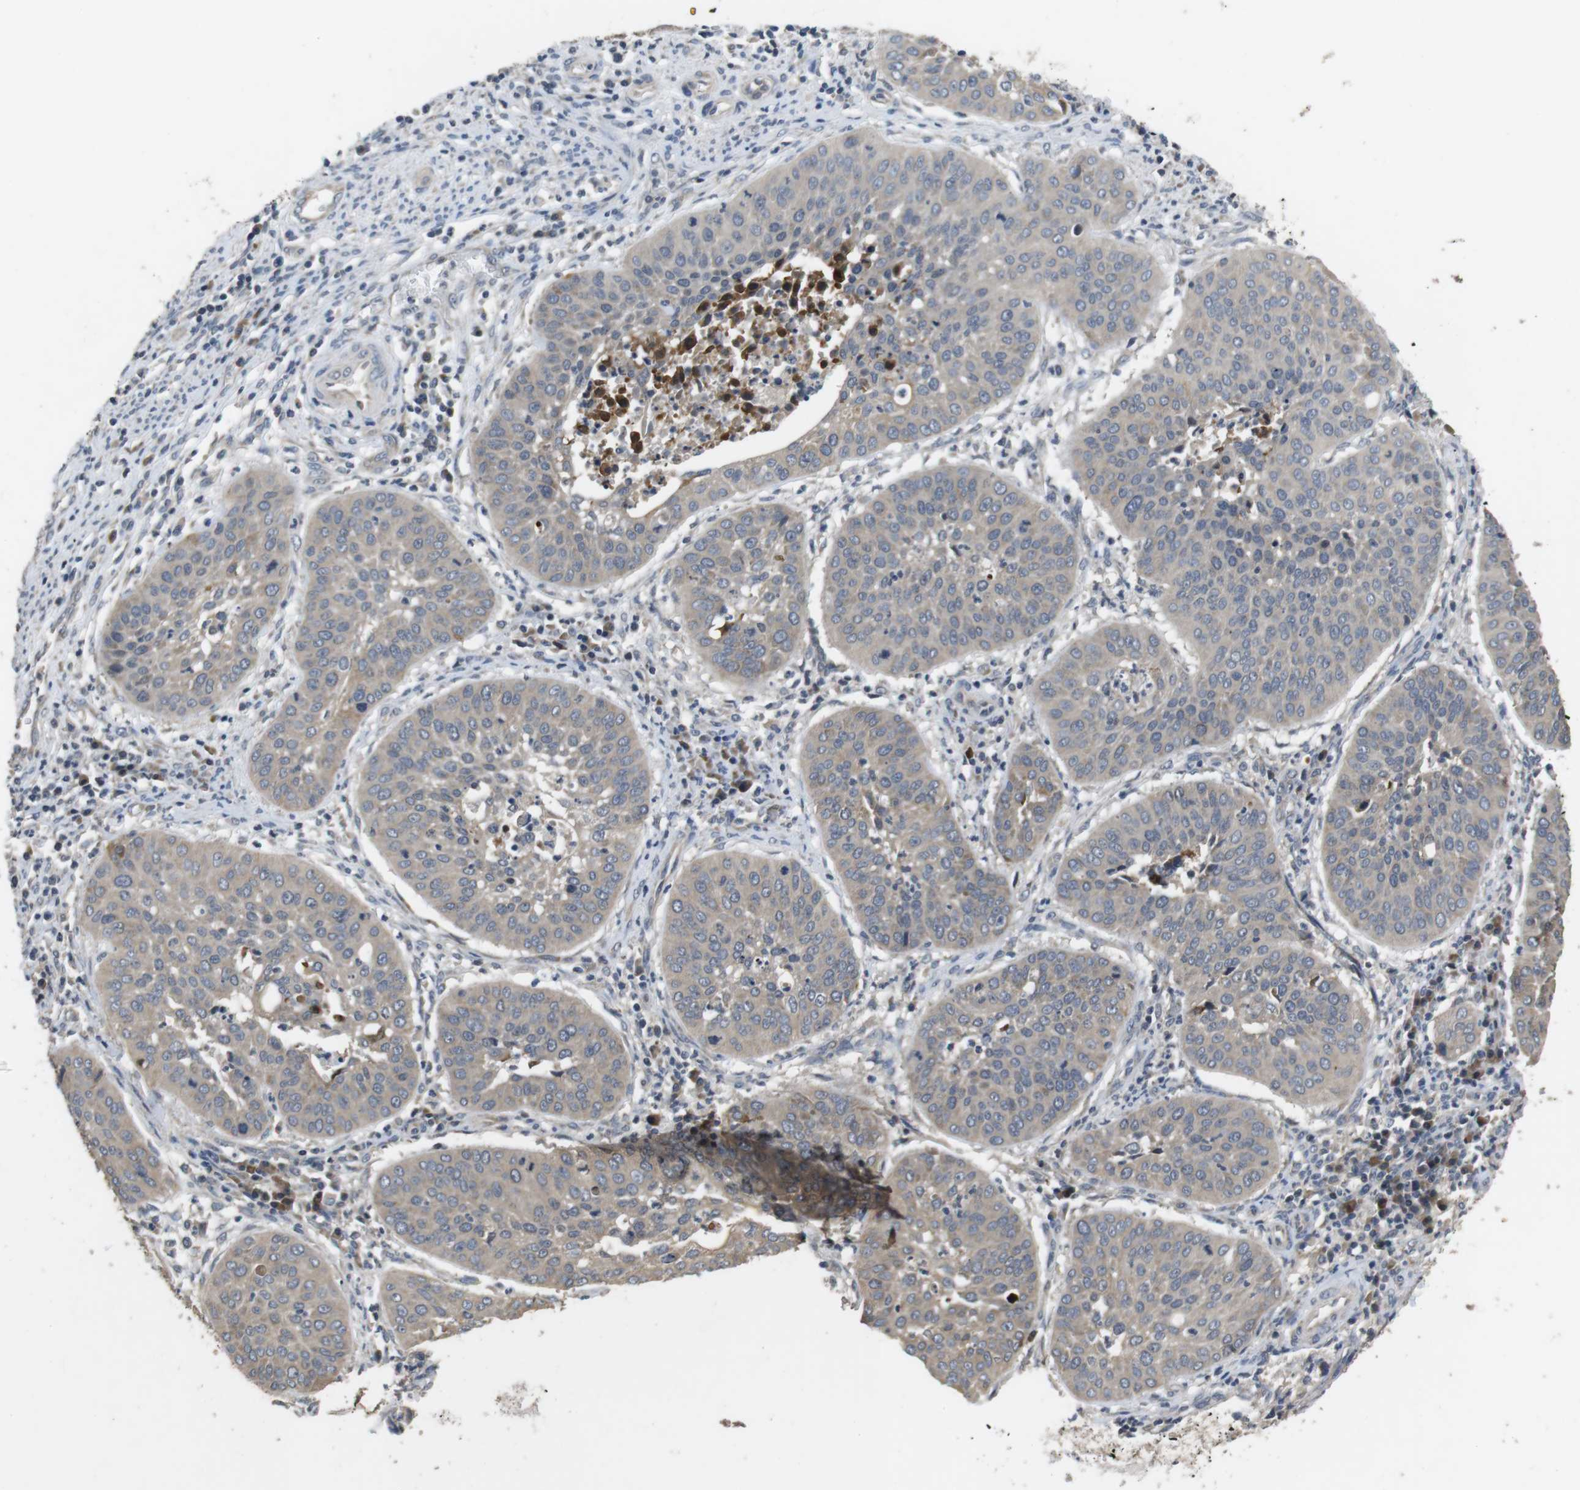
{"staining": {"intensity": "weak", "quantity": "<25%", "location": "cytoplasmic/membranous"}, "tissue": "cervical cancer", "cell_type": "Tumor cells", "image_type": "cancer", "snomed": [{"axis": "morphology", "description": "Normal tissue, NOS"}, {"axis": "morphology", "description": "Squamous cell carcinoma, NOS"}, {"axis": "topography", "description": "Cervix"}], "caption": "Cervical squamous cell carcinoma stained for a protein using immunohistochemistry demonstrates no staining tumor cells.", "gene": "ADGRL3", "patient": {"sex": "female", "age": 39}}